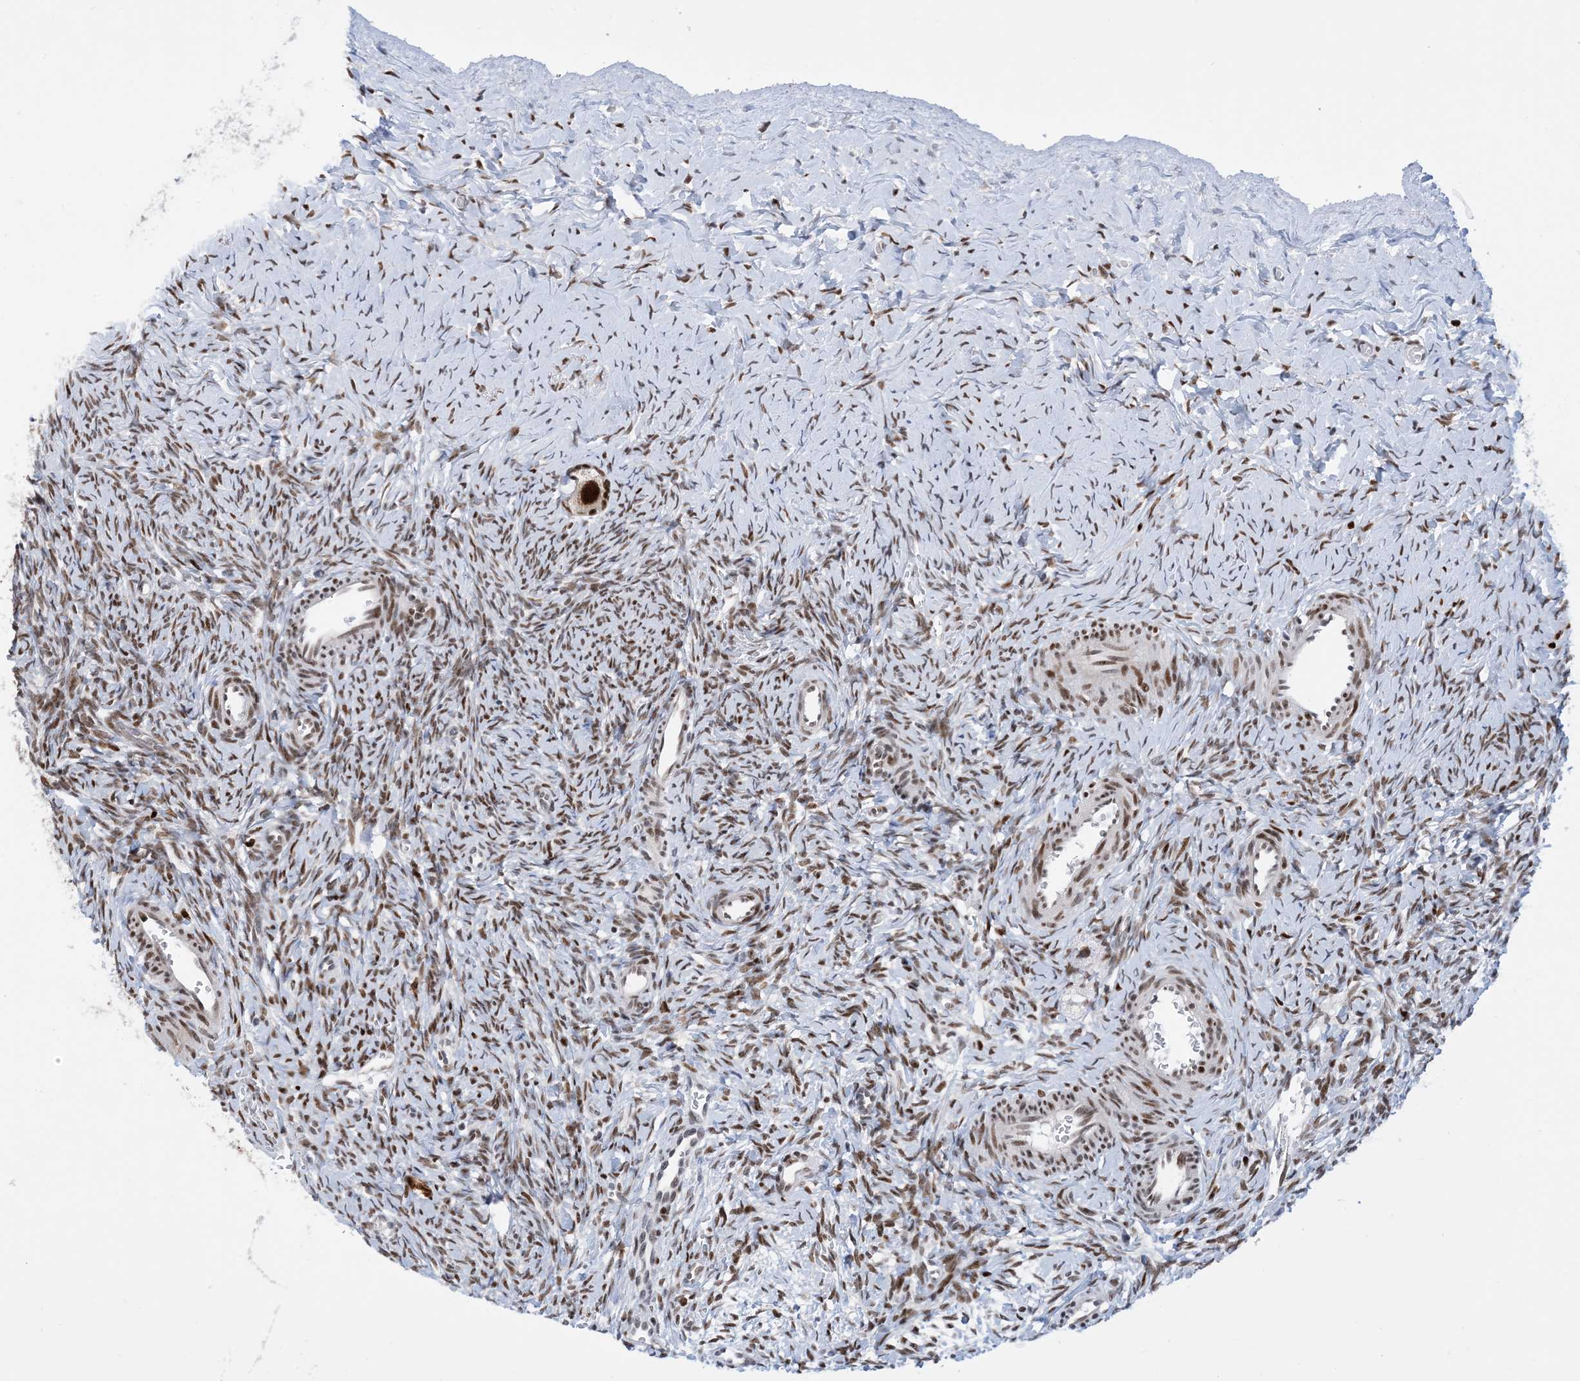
{"staining": {"intensity": "strong", "quantity": ">75%", "location": "nuclear"}, "tissue": "ovary", "cell_type": "Follicle cells", "image_type": "normal", "snomed": [{"axis": "morphology", "description": "Normal tissue, NOS"}, {"axis": "morphology", "description": "Developmental malformation"}, {"axis": "topography", "description": "Ovary"}], "caption": "About >75% of follicle cells in unremarkable human ovary show strong nuclear protein staining as visualized by brown immunohistochemical staining.", "gene": "TSPYL1", "patient": {"sex": "female", "age": 39}}